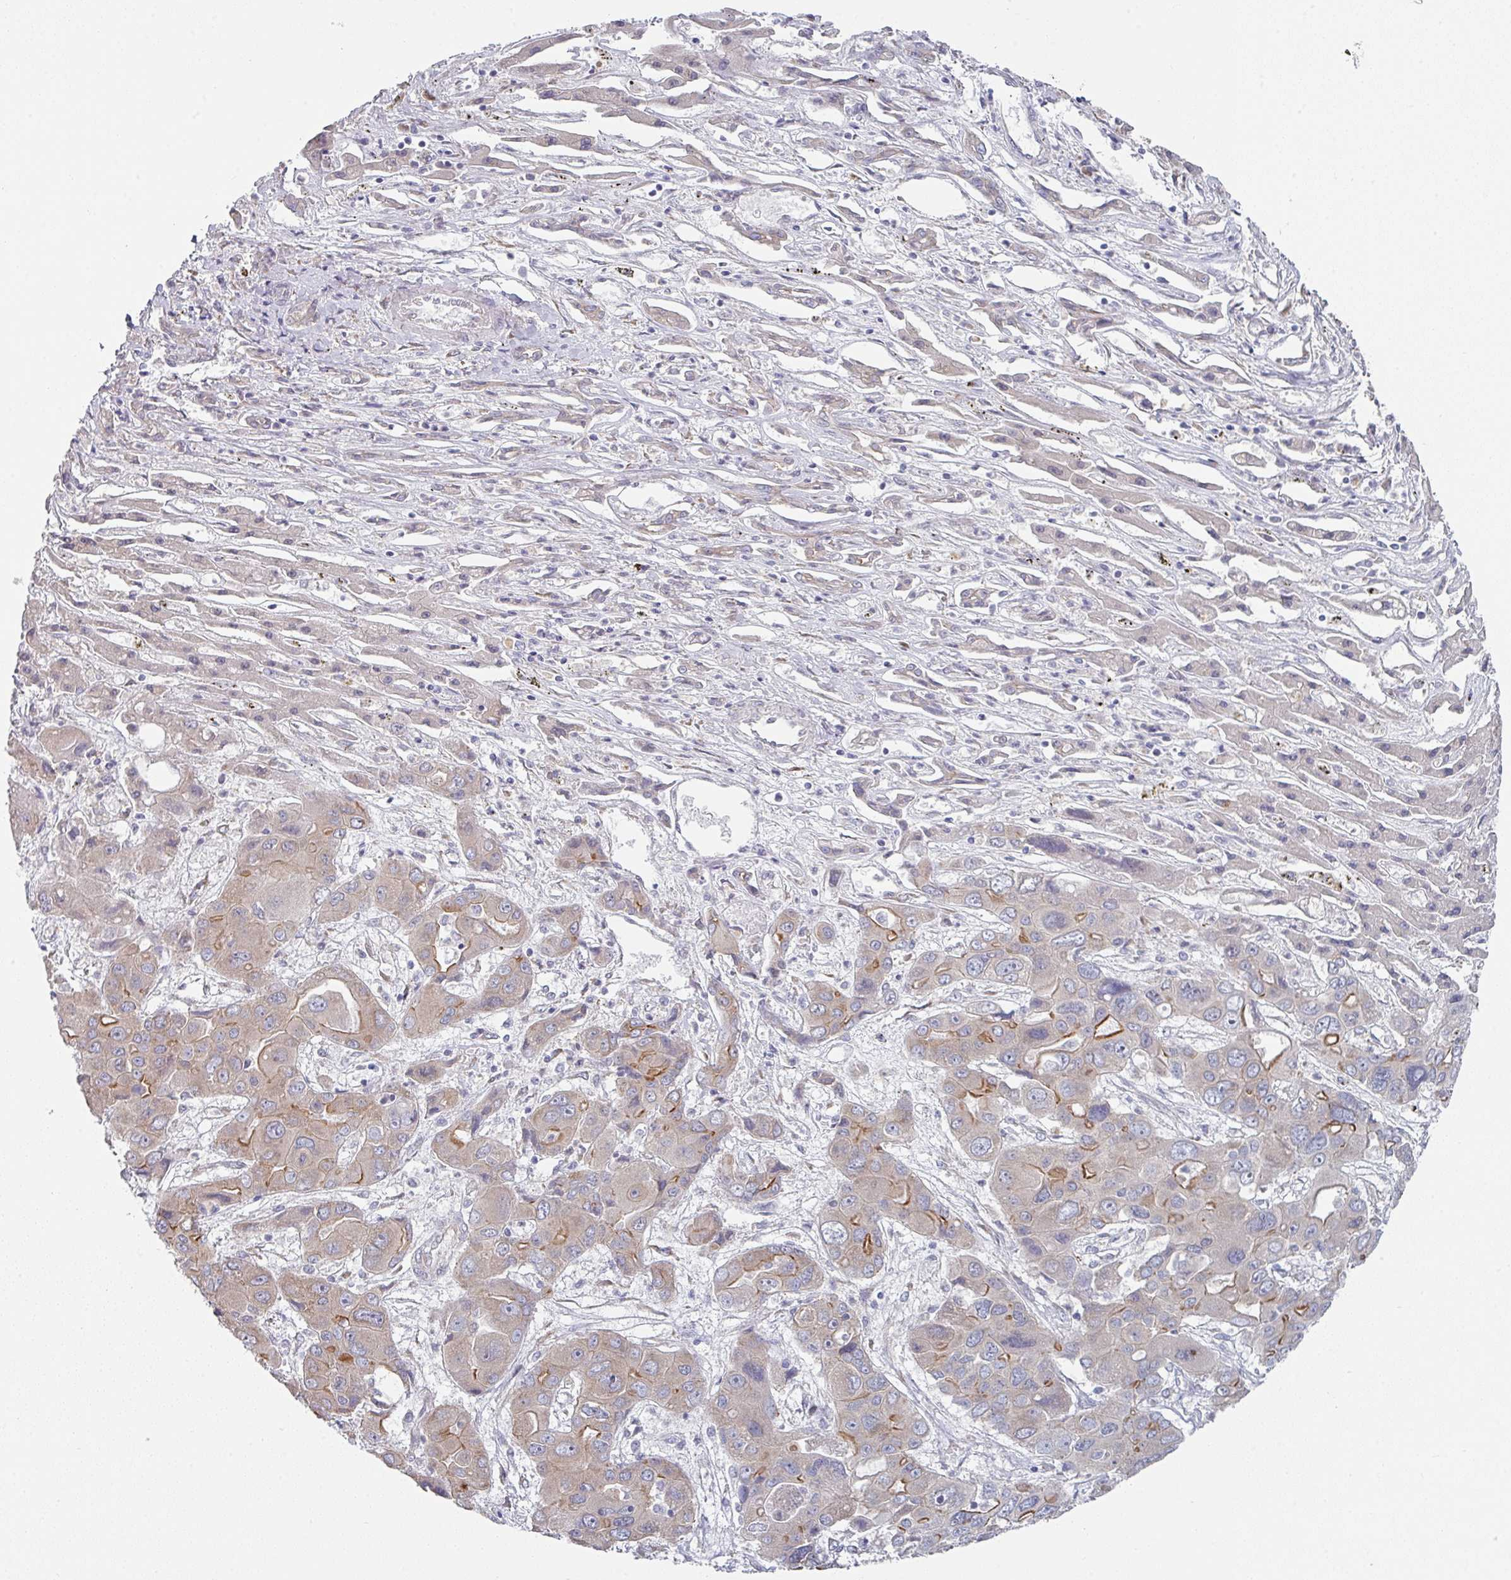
{"staining": {"intensity": "moderate", "quantity": "25%-75%", "location": "cytoplasmic/membranous"}, "tissue": "liver cancer", "cell_type": "Tumor cells", "image_type": "cancer", "snomed": [{"axis": "morphology", "description": "Cholangiocarcinoma"}, {"axis": "topography", "description": "Liver"}], "caption": "Moderate cytoplasmic/membranous expression for a protein is appreciated in approximately 25%-75% of tumor cells of liver cholangiocarcinoma using immunohistochemistry.", "gene": "TMED5", "patient": {"sex": "male", "age": 67}}